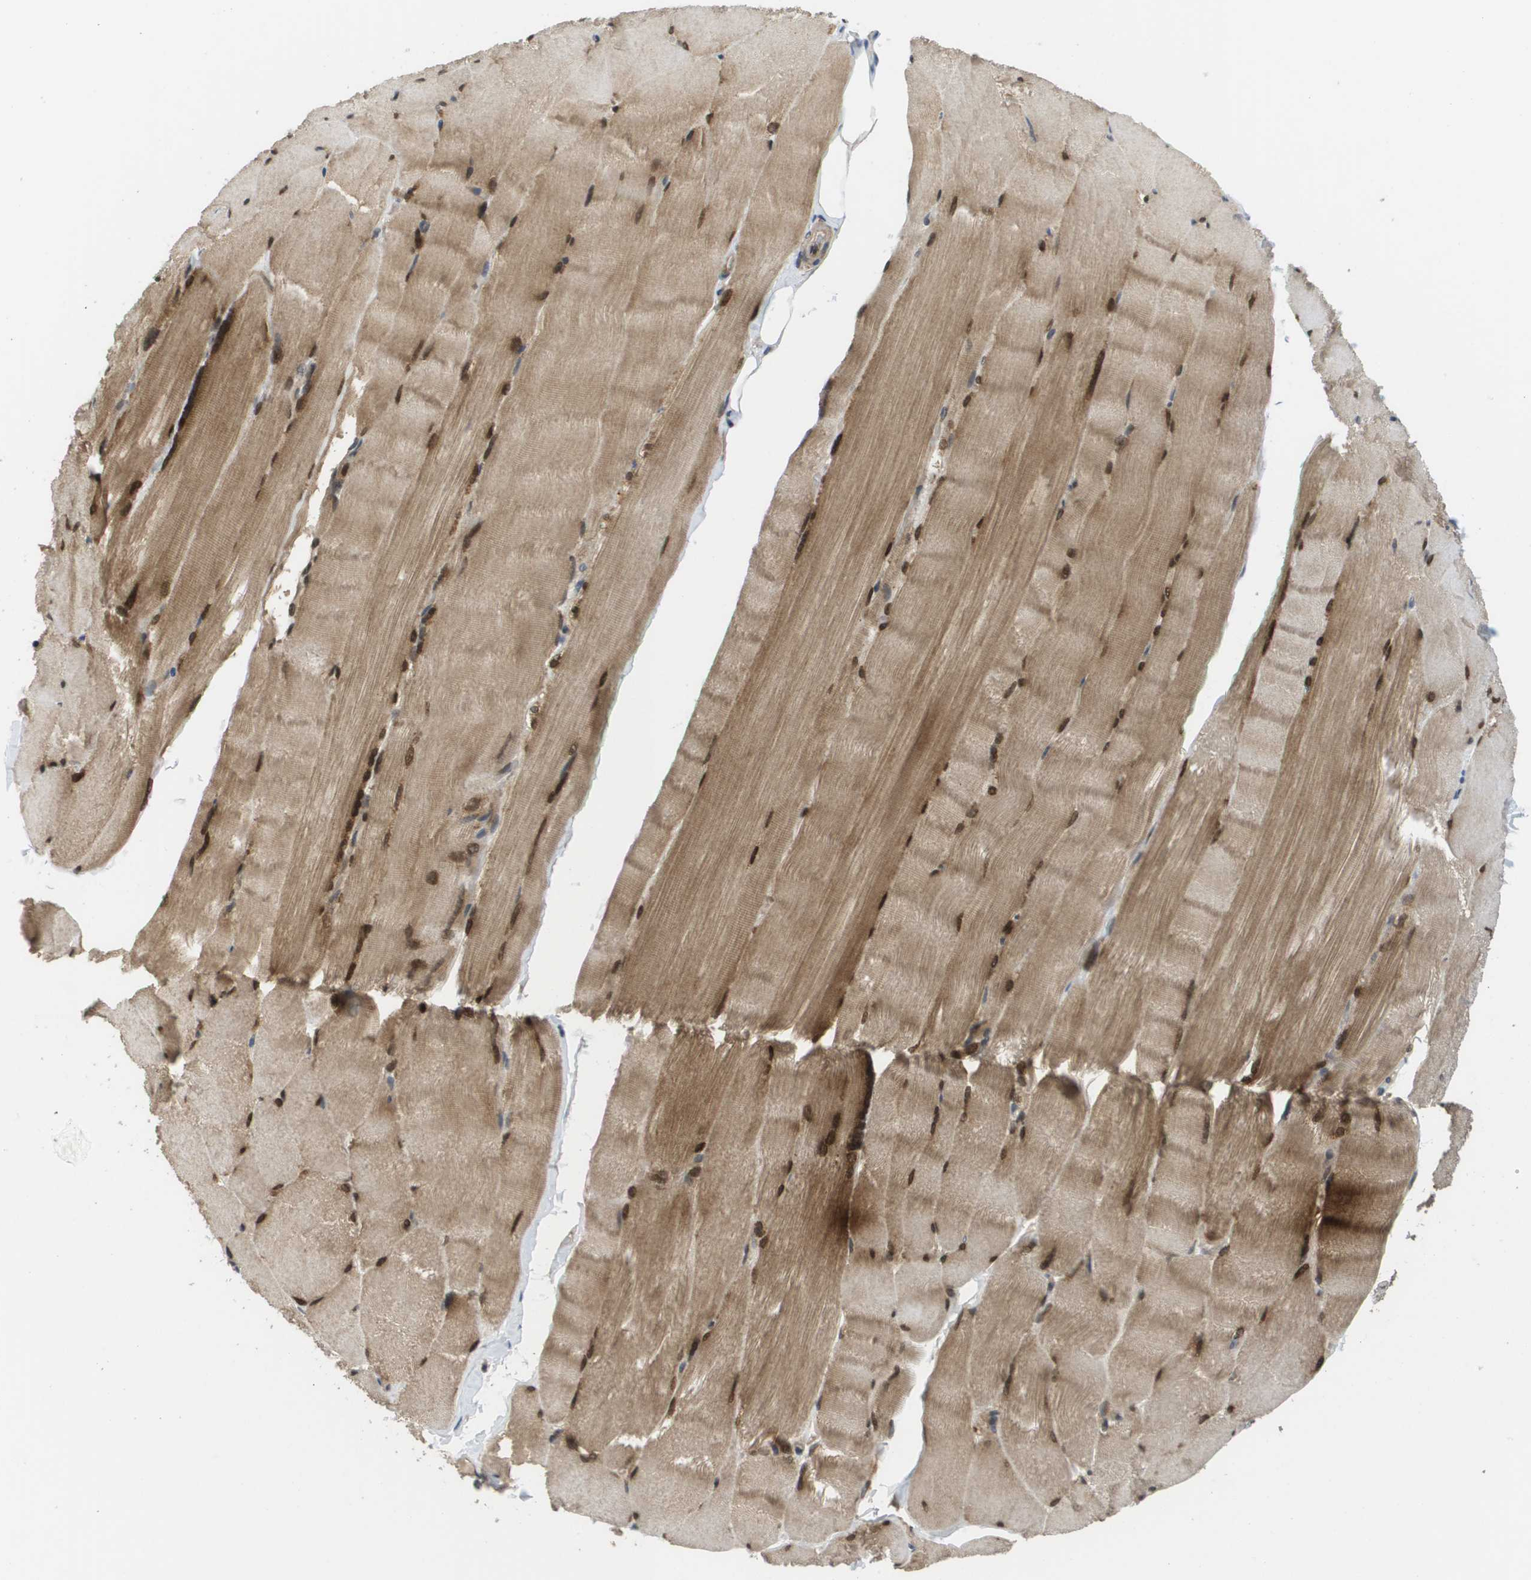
{"staining": {"intensity": "strong", "quantity": ">75%", "location": "cytoplasmic/membranous,nuclear"}, "tissue": "skeletal muscle", "cell_type": "Myocytes", "image_type": "normal", "snomed": [{"axis": "morphology", "description": "Normal tissue, NOS"}, {"axis": "topography", "description": "Skin"}, {"axis": "topography", "description": "Skeletal muscle"}], "caption": "This micrograph displays IHC staining of benign skeletal muscle, with high strong cytoplasmic/membranous,nuclear expression in approximately >75% of myocytes.", "gene": "RBM38", "patient": {"sex": "male", "age": 83}}